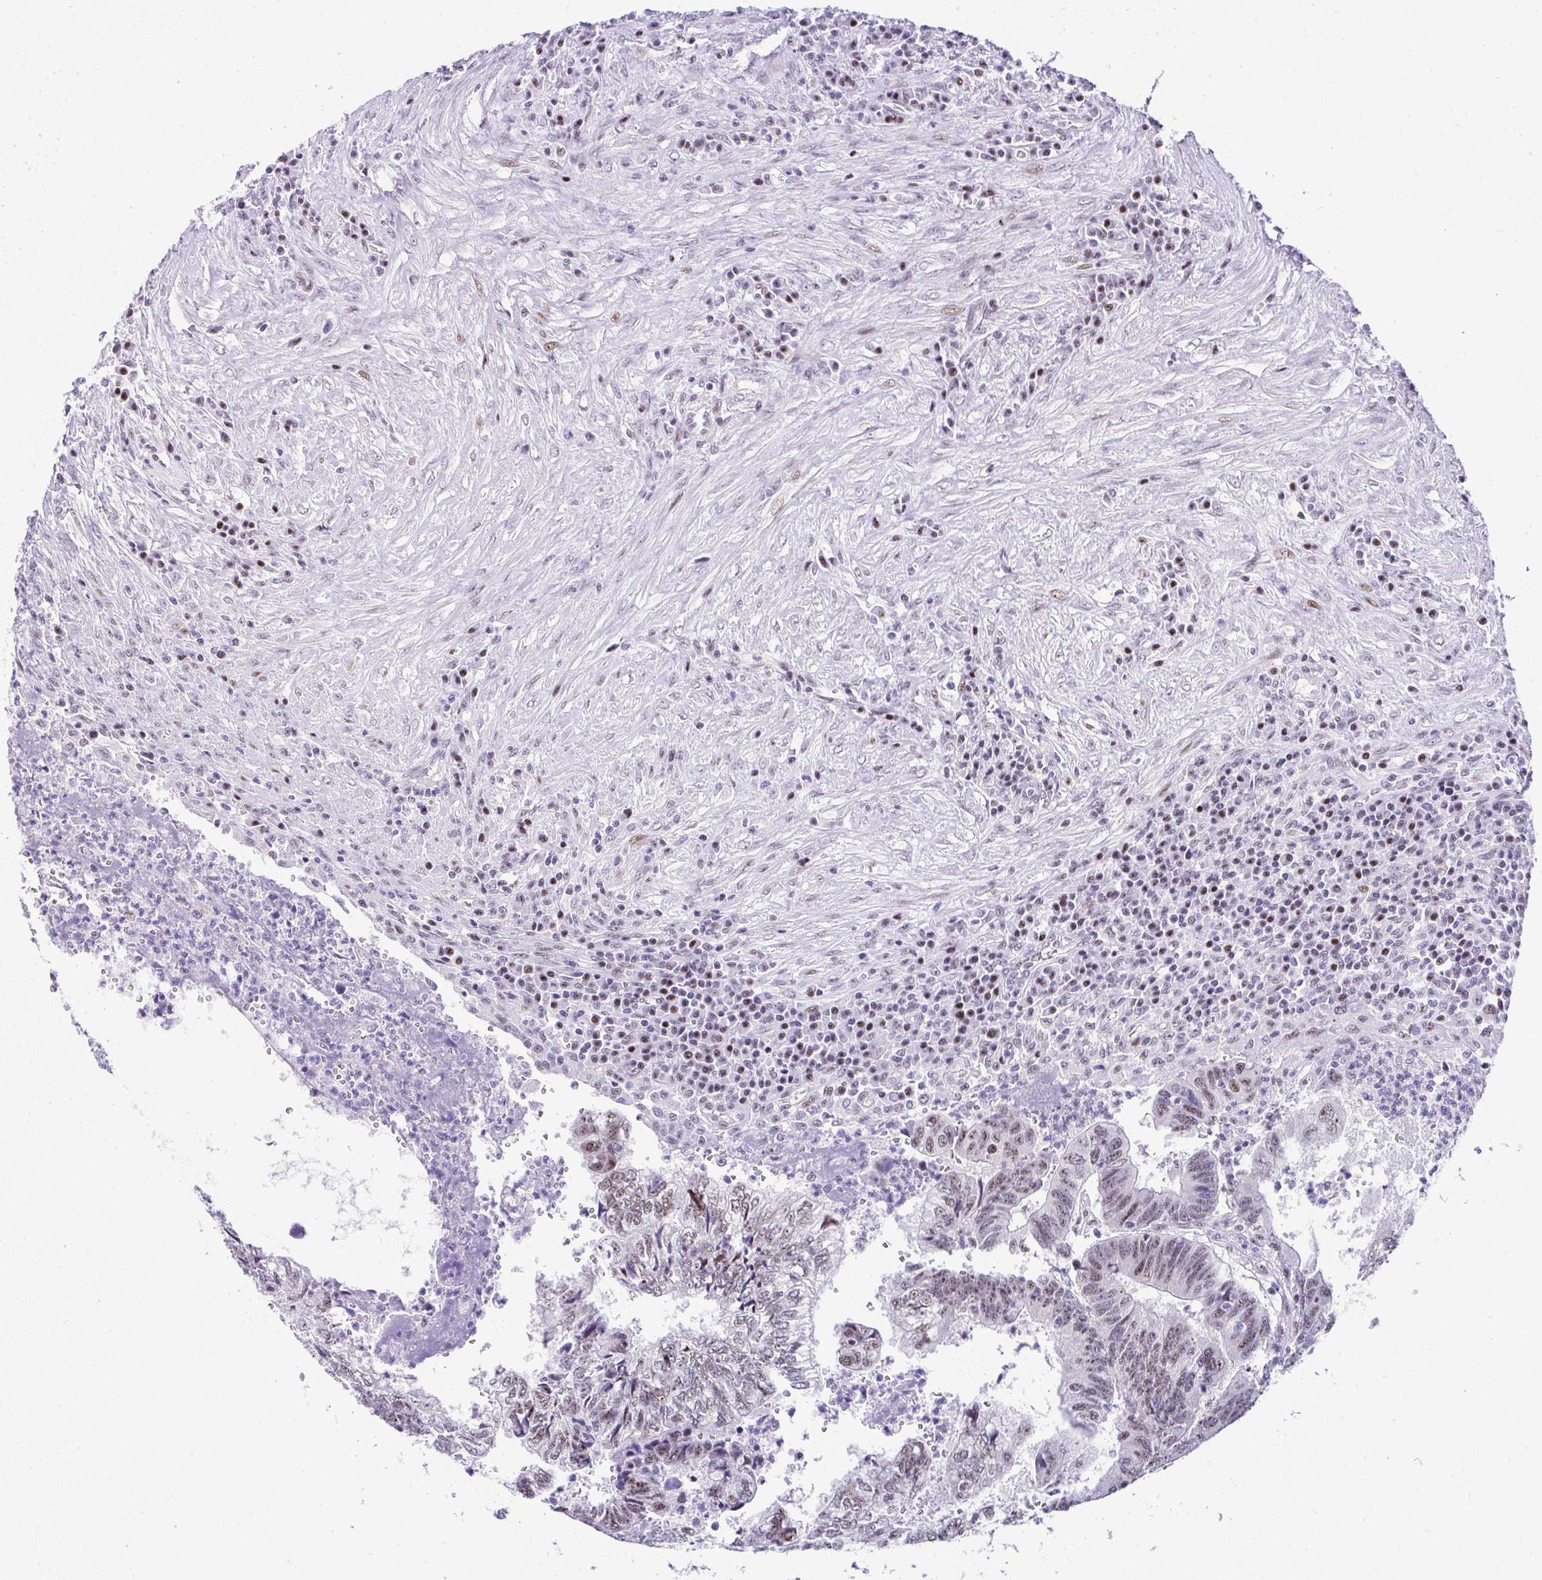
{"staining": {"intensity": "moderate", "quantity": ">75%", "location": "nuclear"}, "tissue": "colorectal cancer", "cell_type": "Tumor cells", "image_type": "cancer", "snomed": [{"axis": "morphology", "description": "Adenocarcinoma, NOS"}, {"axis": "topography", "description": "Colon"}], "caption": "Colorectal cancer tissue shows moderate nuclear expression in about >75% of tumor cells", "gene": "NR1D2", "patient": {"sex": "male", "age": 86}}